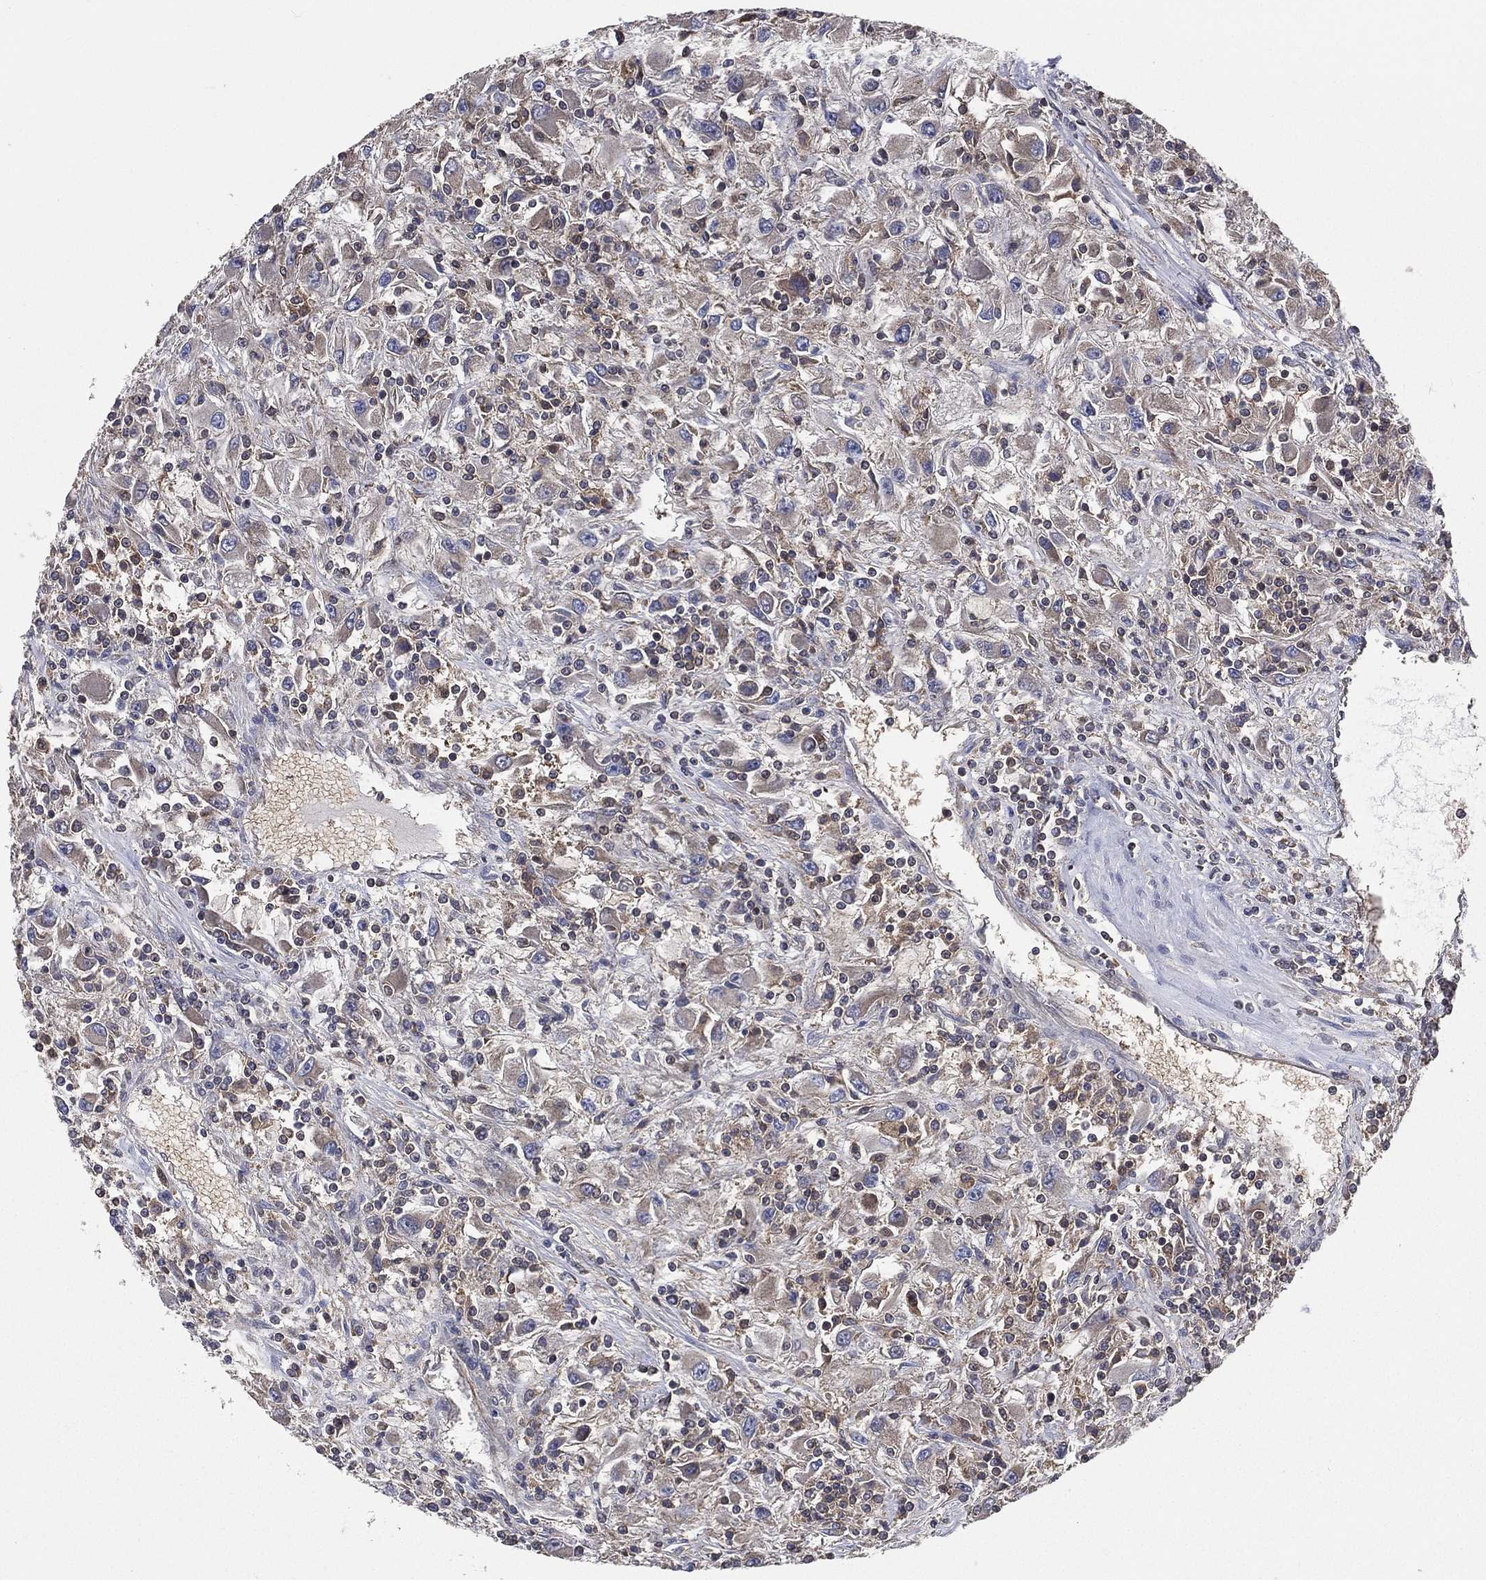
{"staining": {"intensity": "weak", "quantity": "<25%", "location": "cytoplasmic/membranous"}, "tissue": "renal cancer", "cell_type": "Tumor cells", "image_type": "cancer", "snomed": [{"axis": "morphology", "description": "Adenocarcinoma, NOS"}, {"axis": "topography", "description": "Kidney"}], "caption": "An immunohistochemistry photomicrograph of renal cancer (adenocarcinoma) is shown. There is no staining in tumor cells of renal cancer (adenocarcinoma).", "gene": "SMPD3", "patient": {"sex": "female", "age": 67}}